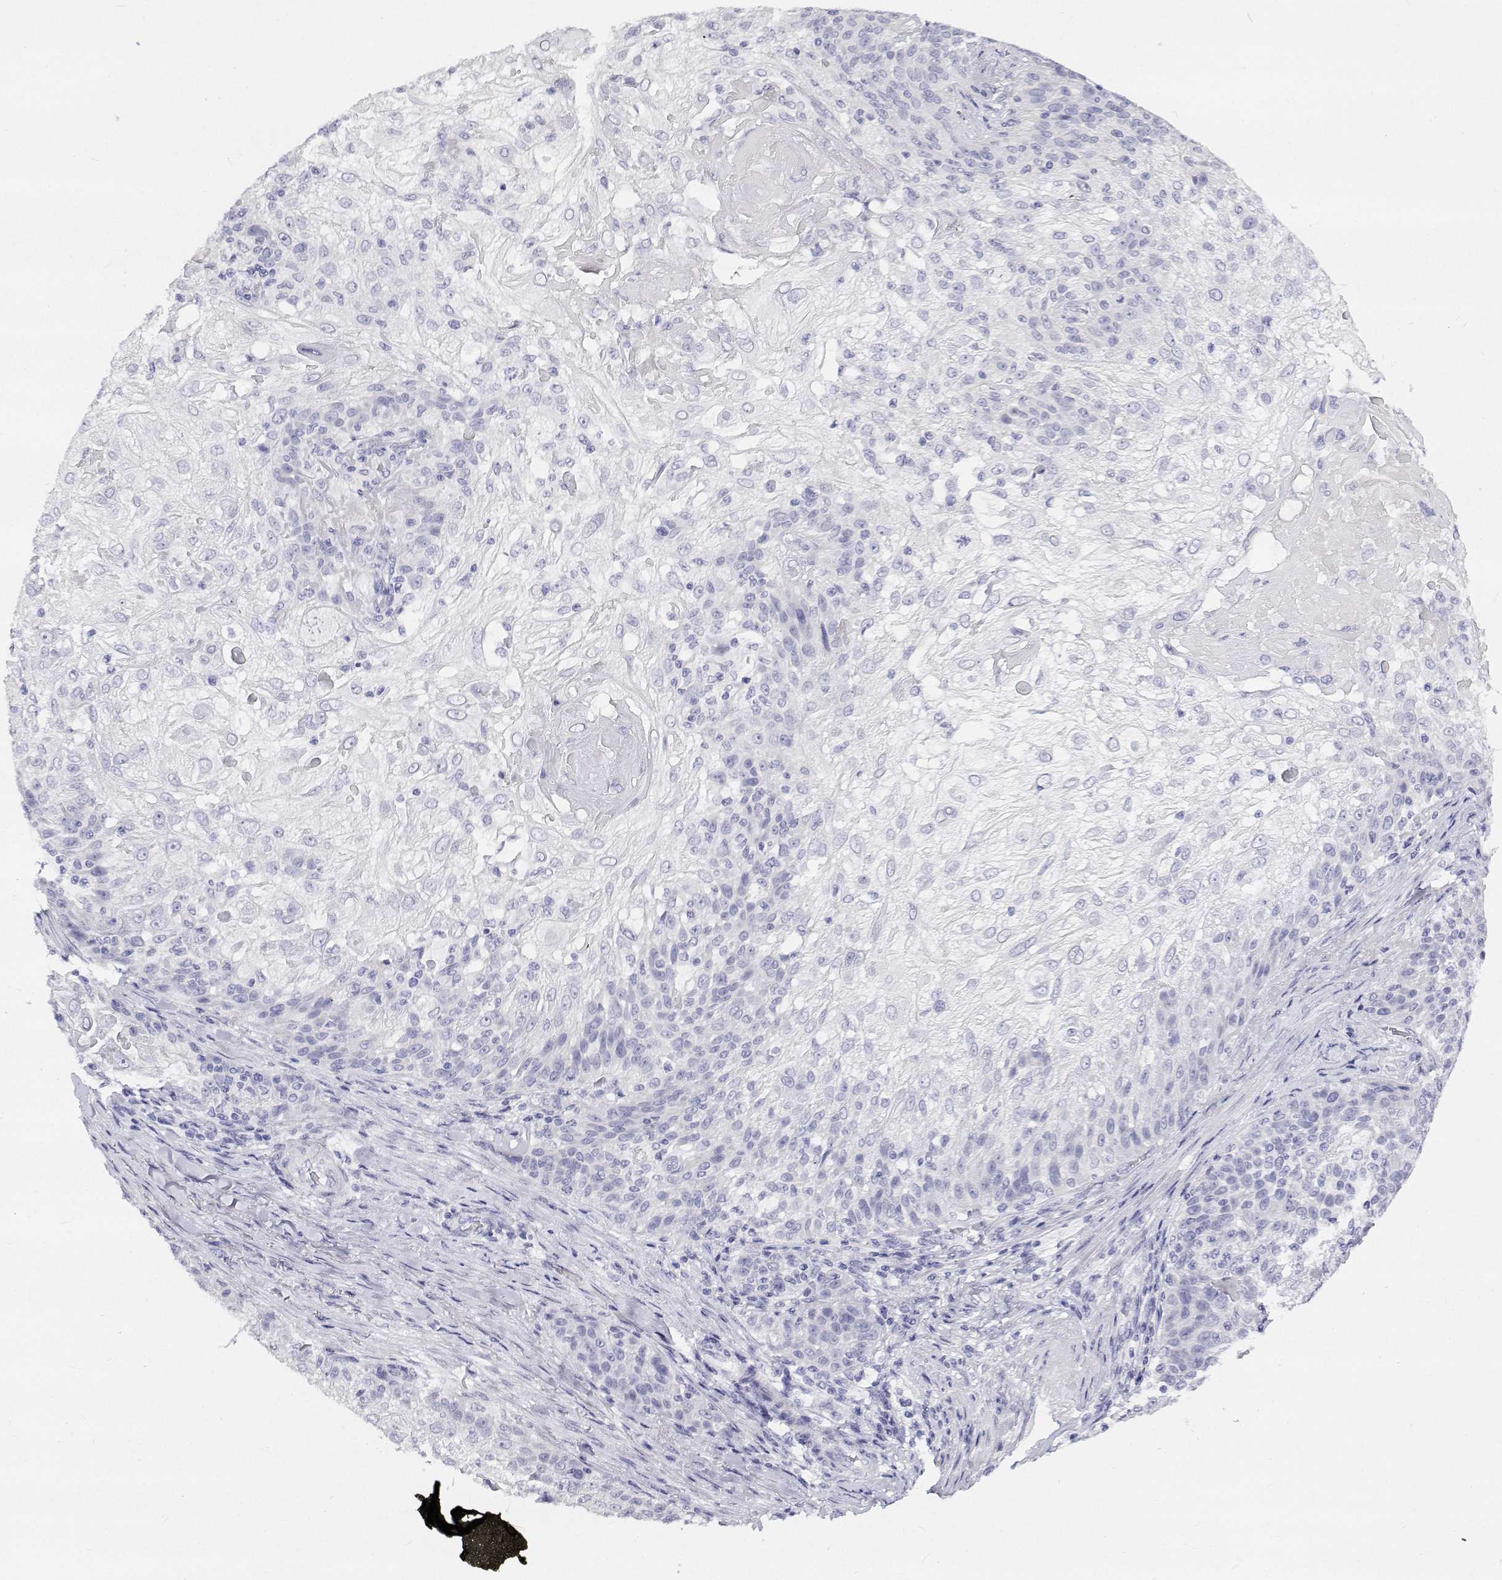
{"staining": {"intensity": "negative", "quantity": "none", "location": "none"}, "tissue": "skin cancer", "cell_type": "Tumor cells", "image_type": "cancer", "snomed": [{"axis": "morphology", "description": "Normal tissue, NOS"}, {"axis": "morphology", "description": "Squamous cell carcinoma, NOS"}, {"axis": "topography", "description": "Skin"}], "caption": "Tumor cells show no significant protein staining in skin cancer.", "gene": "NCR2", "patient": {"sex": "female", "age": 83}}